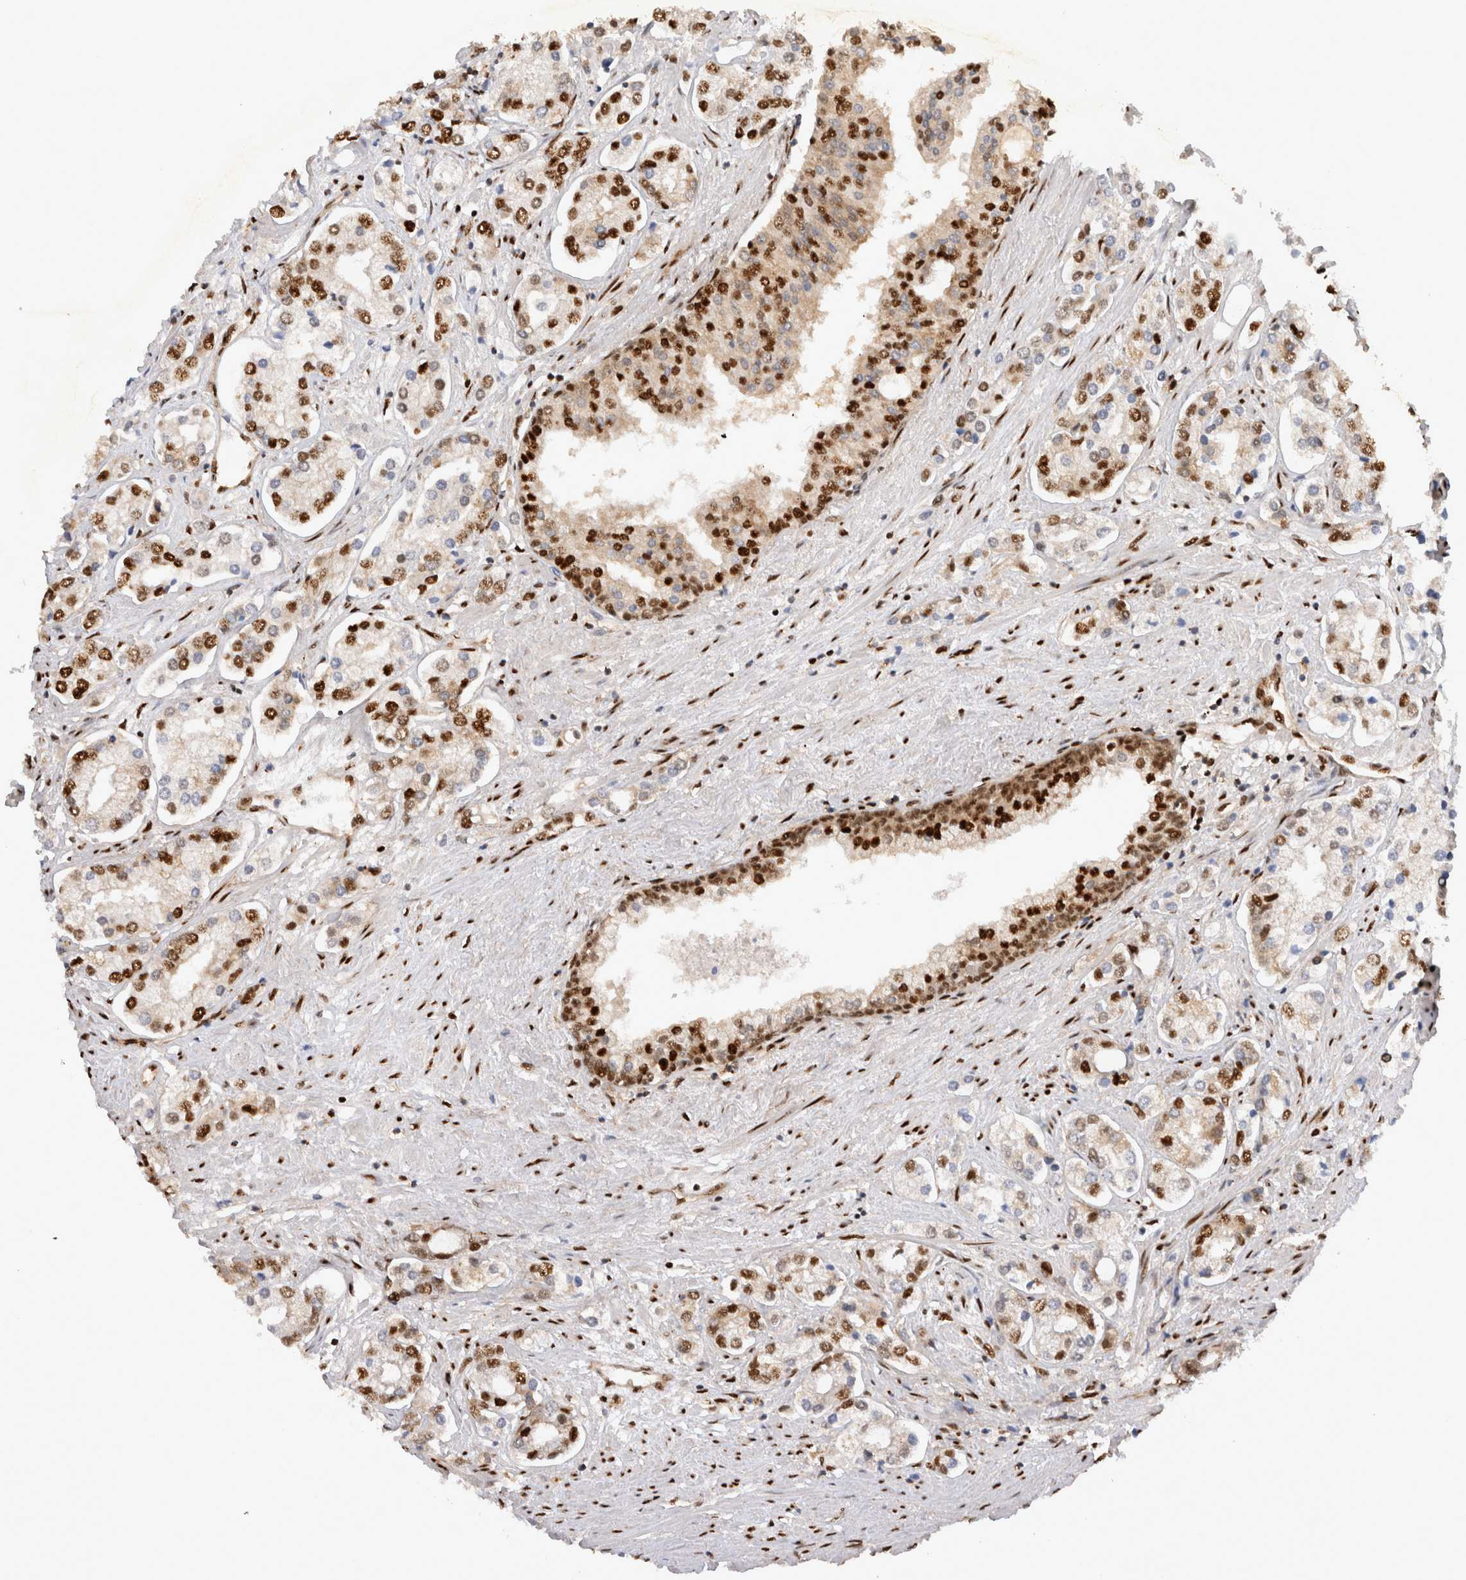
{"staining": {"intensity": "moderate", "quantity": ">75%", "location": "nuclear"}, "tissue": "prostate cancer", "cell_type": "Tumor cells", "image_type": "cancer", "snomed": [{"axis": "morphology", "description": "Adenocarcinoma, High grade"}, {"axis": "topography", "description": "Prostate"}], "caption": "This image demonstrates adenocarcinoma (high-grade) (prostate) stained with immunohistochemistry (IHC) to label a protein in brown. The nuclear of tumor cells show moderate positivity for the protein. Nuclei are counter-stained blue.", "gene": "TCF4", "patient": {"sex": "male", "age": 66}}